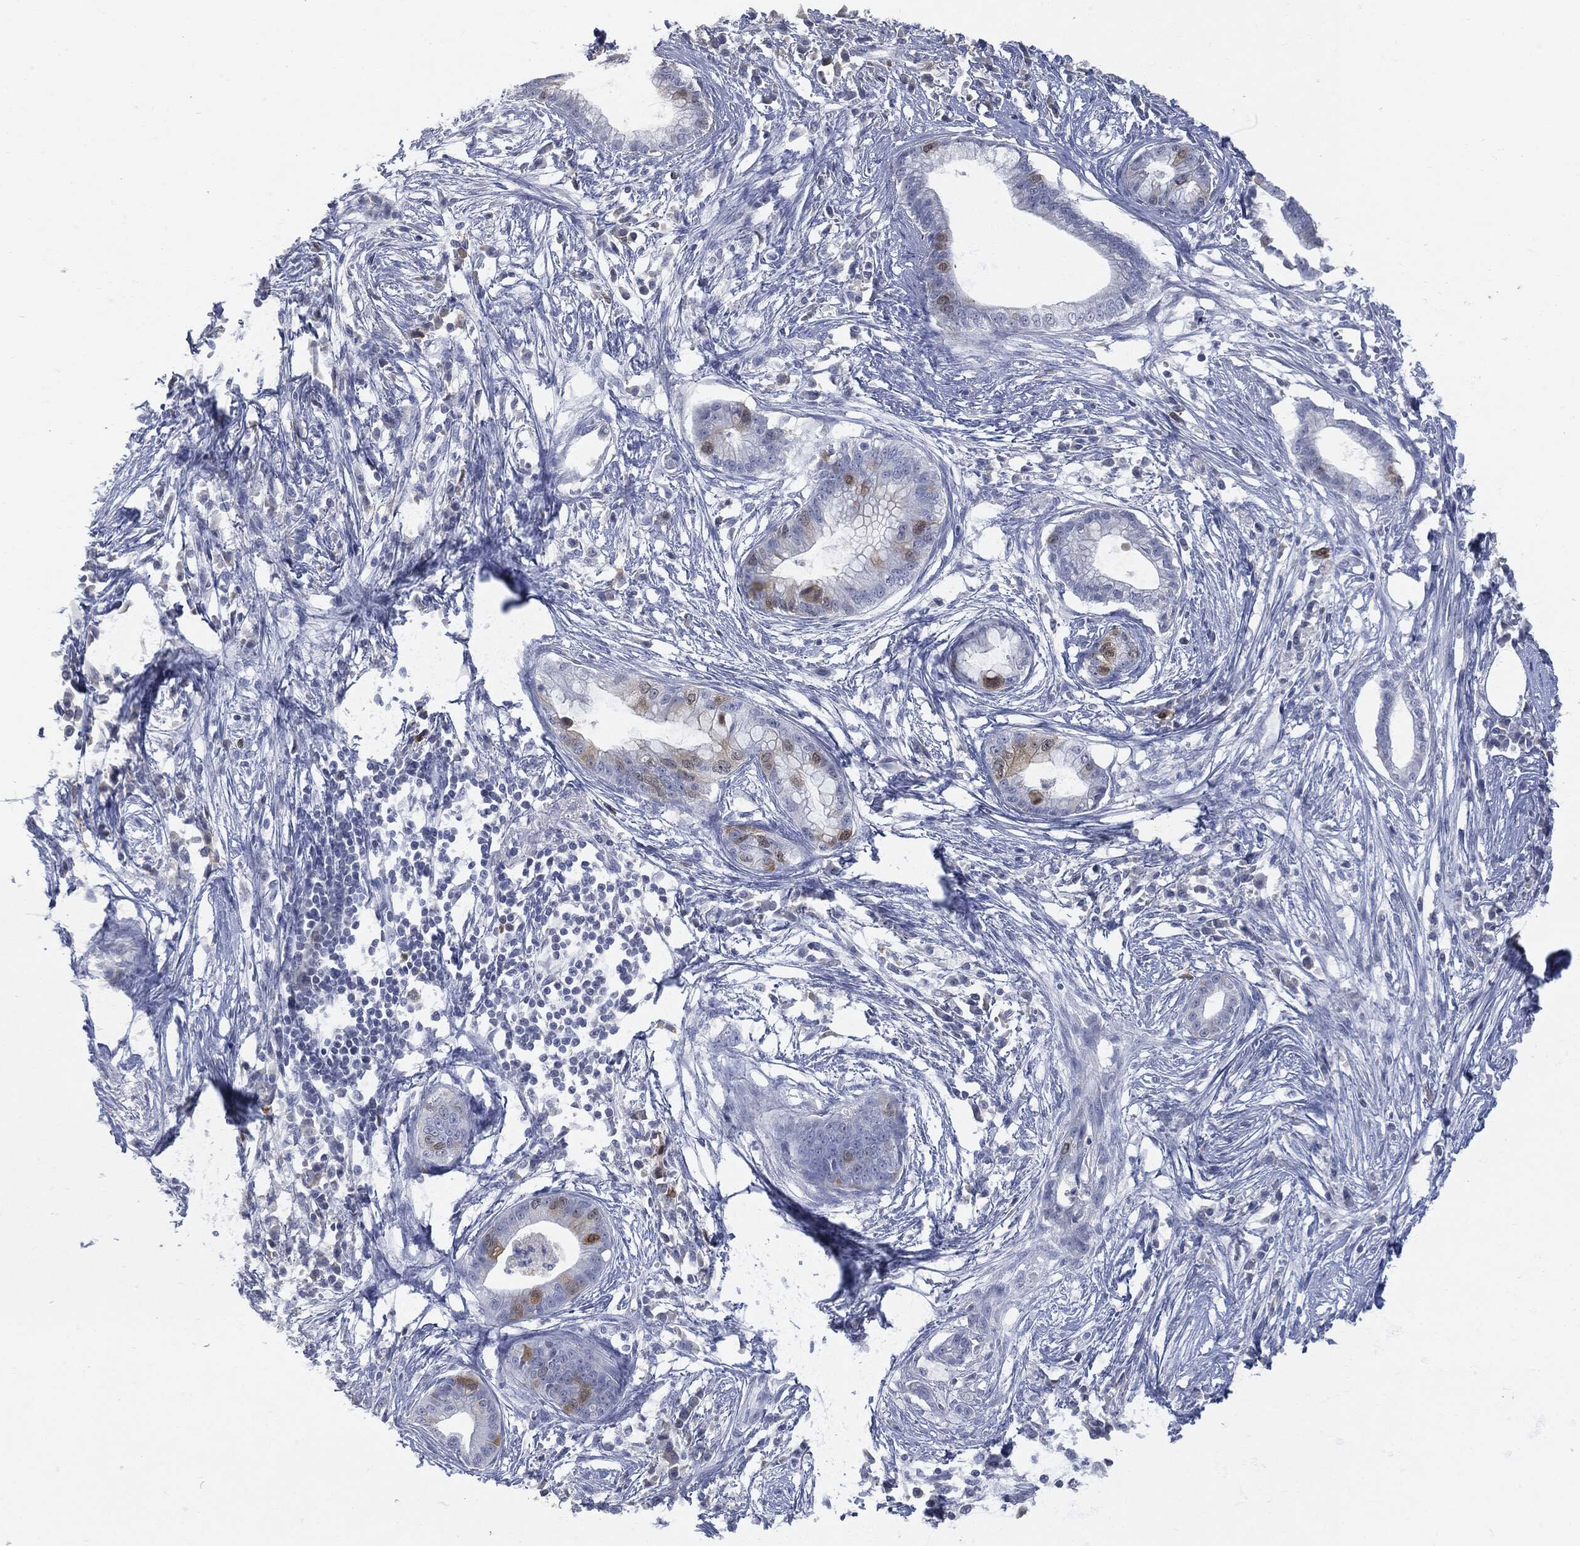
{"staining": {"intensity": "weak", "quantity": "<25%", "location": "cytoplasmic/membranous"}, "tissue": "pancreatic cancer", "cell_type": "Tumor cells", "image_type": "cancer", "snomed": [{"axis": "morphology", "description": "Normal tissue, NOS"}, {"axis": "morphology", "description": "Adenocarcinoma, NOS"}, {"axis": "topography", "description": "Pancreas"}], "caption": "Immunohistochemistry micrograph of neoplastic tissue: pancreatic cancer (adenocarcinoma) stained with DAB (3,3'-diaminobenzidine) shows no significant protein staining in tumor cells.", "gene": "UBE2C", "patient": {"sex": "female", "age": 58}}